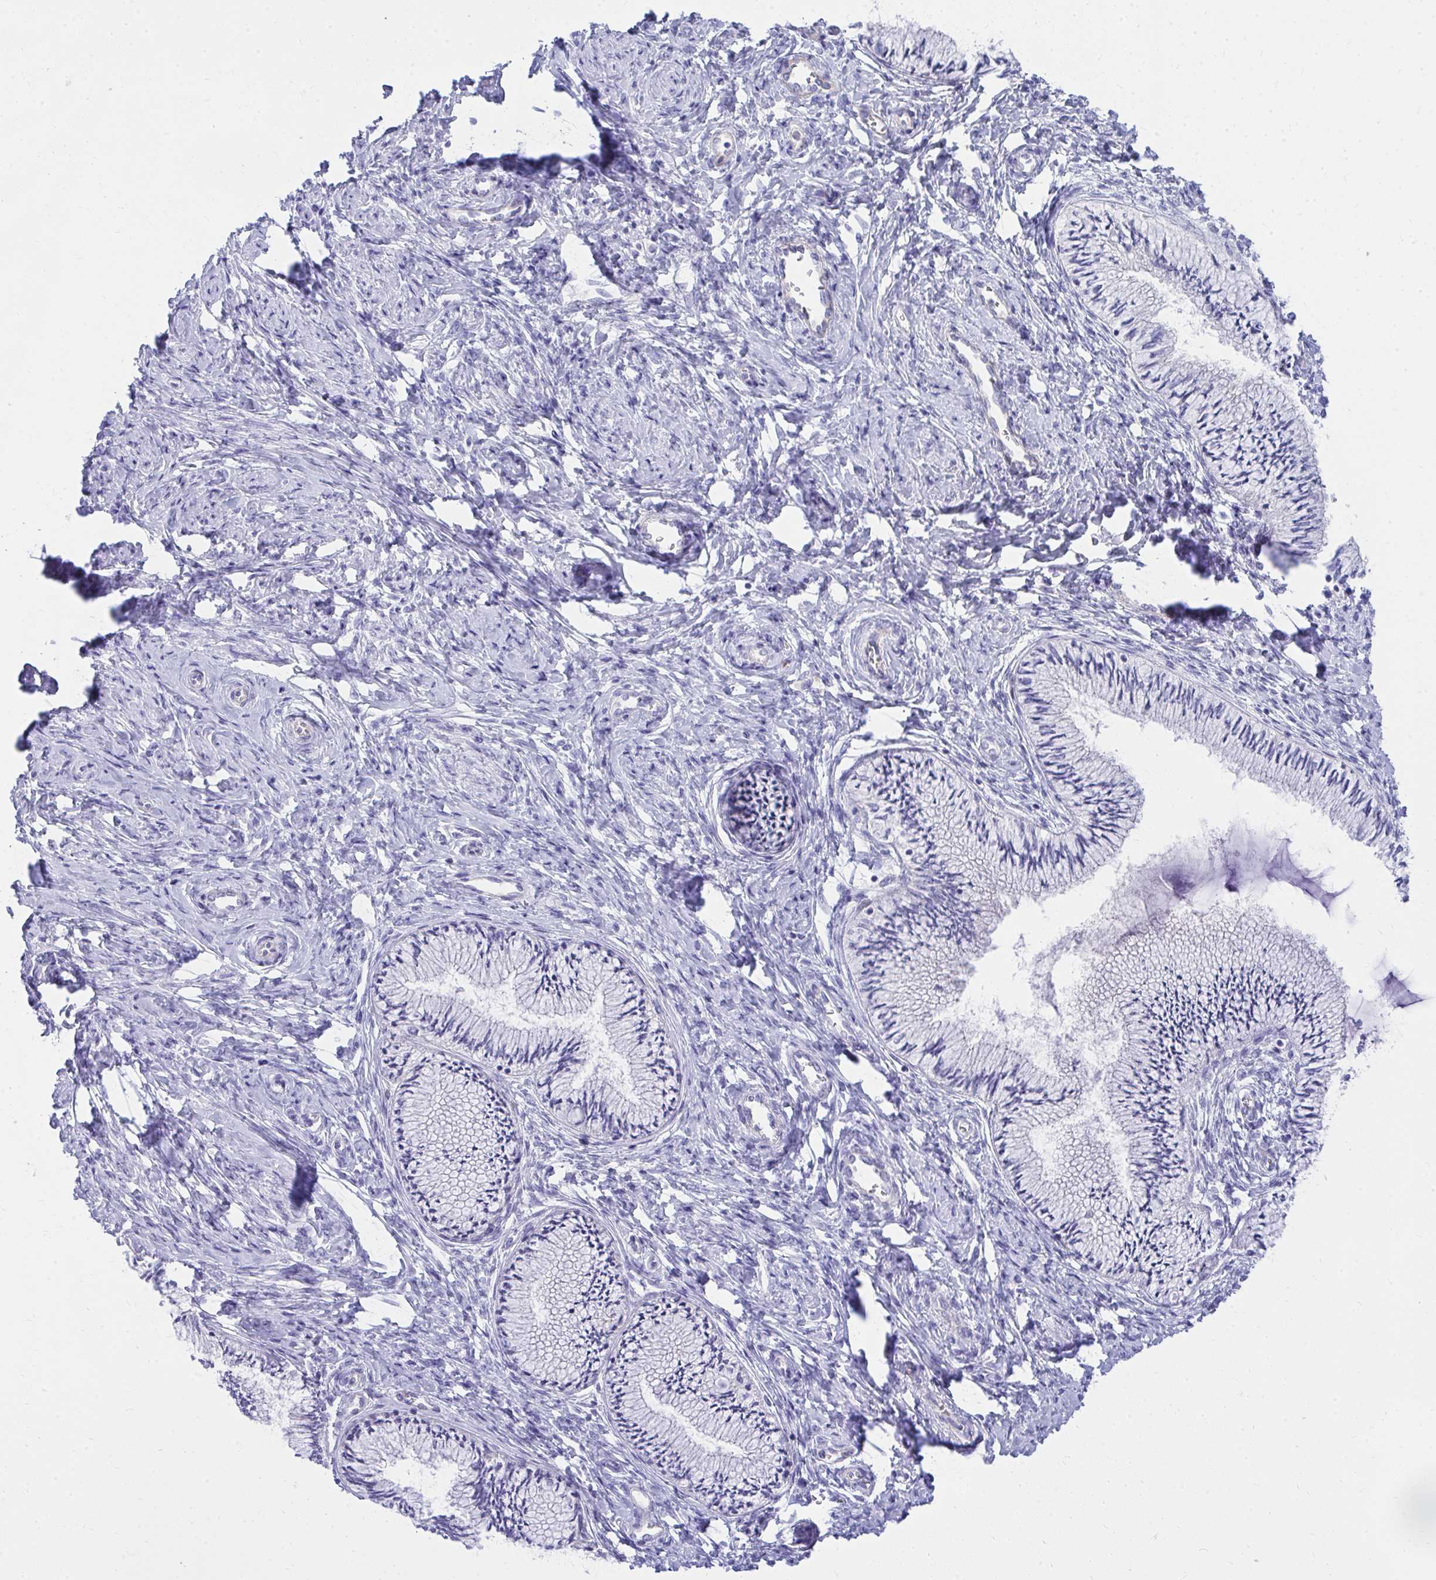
{"staining": {"intensity": "negative", "quantity": "none", "location": "none"}, "tissue": "cervix", "cell_type": "Glandular cells", "image_type": "normal", "snomed": [{"axis": "morphology", "description": "Normal tissue, NOS"}, {"axis": "topography", "description": "Cervix"}], "caption": "Immunohistochemistry (IHC) of benign human cervix exhibits no positivity in glandular cells.", "gene": "LRRC36", "patient": {"sex": "female", "age": 24}}